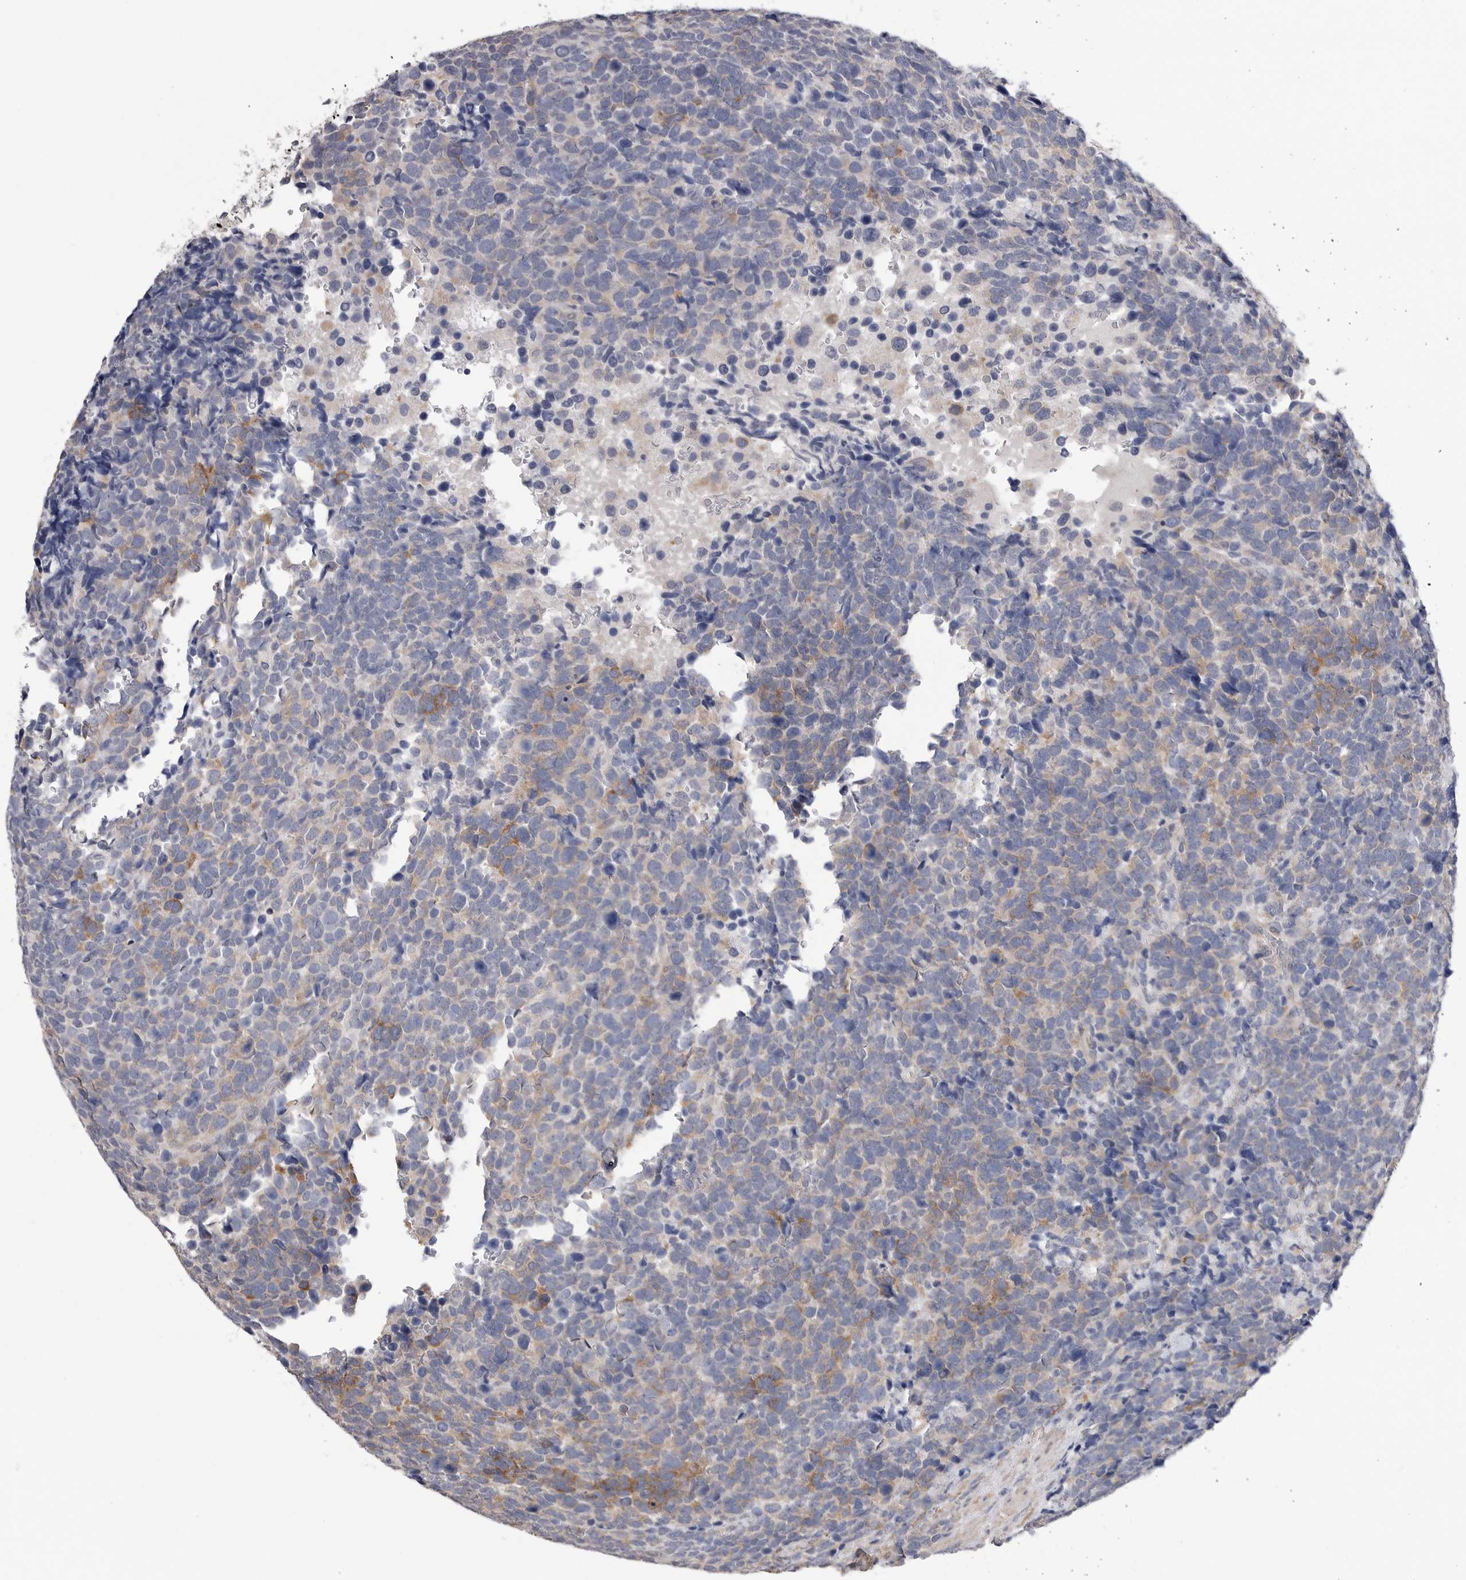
{"staining": {"intensity": "moderate", "quantity": "25%-75%", "location": "cytoplasmic/membranous"}, "tissue": "urothelial cancer", "cell_type": "Tumor cells", "image_type": "cancer", "snomed": [{"axis": "morphology", "description": "Urothelial carcinoma, High grade"}, {"axis": "topography", "description": "Urinary bladder"}], "caption": "Protein staining reveals moderate cytoplasmic/membranous positivity in about 25%-75% of tumor cells in urothelial cancer.", "gene": "AKAP12", "patient": {"sex": "female", "age": 82}}